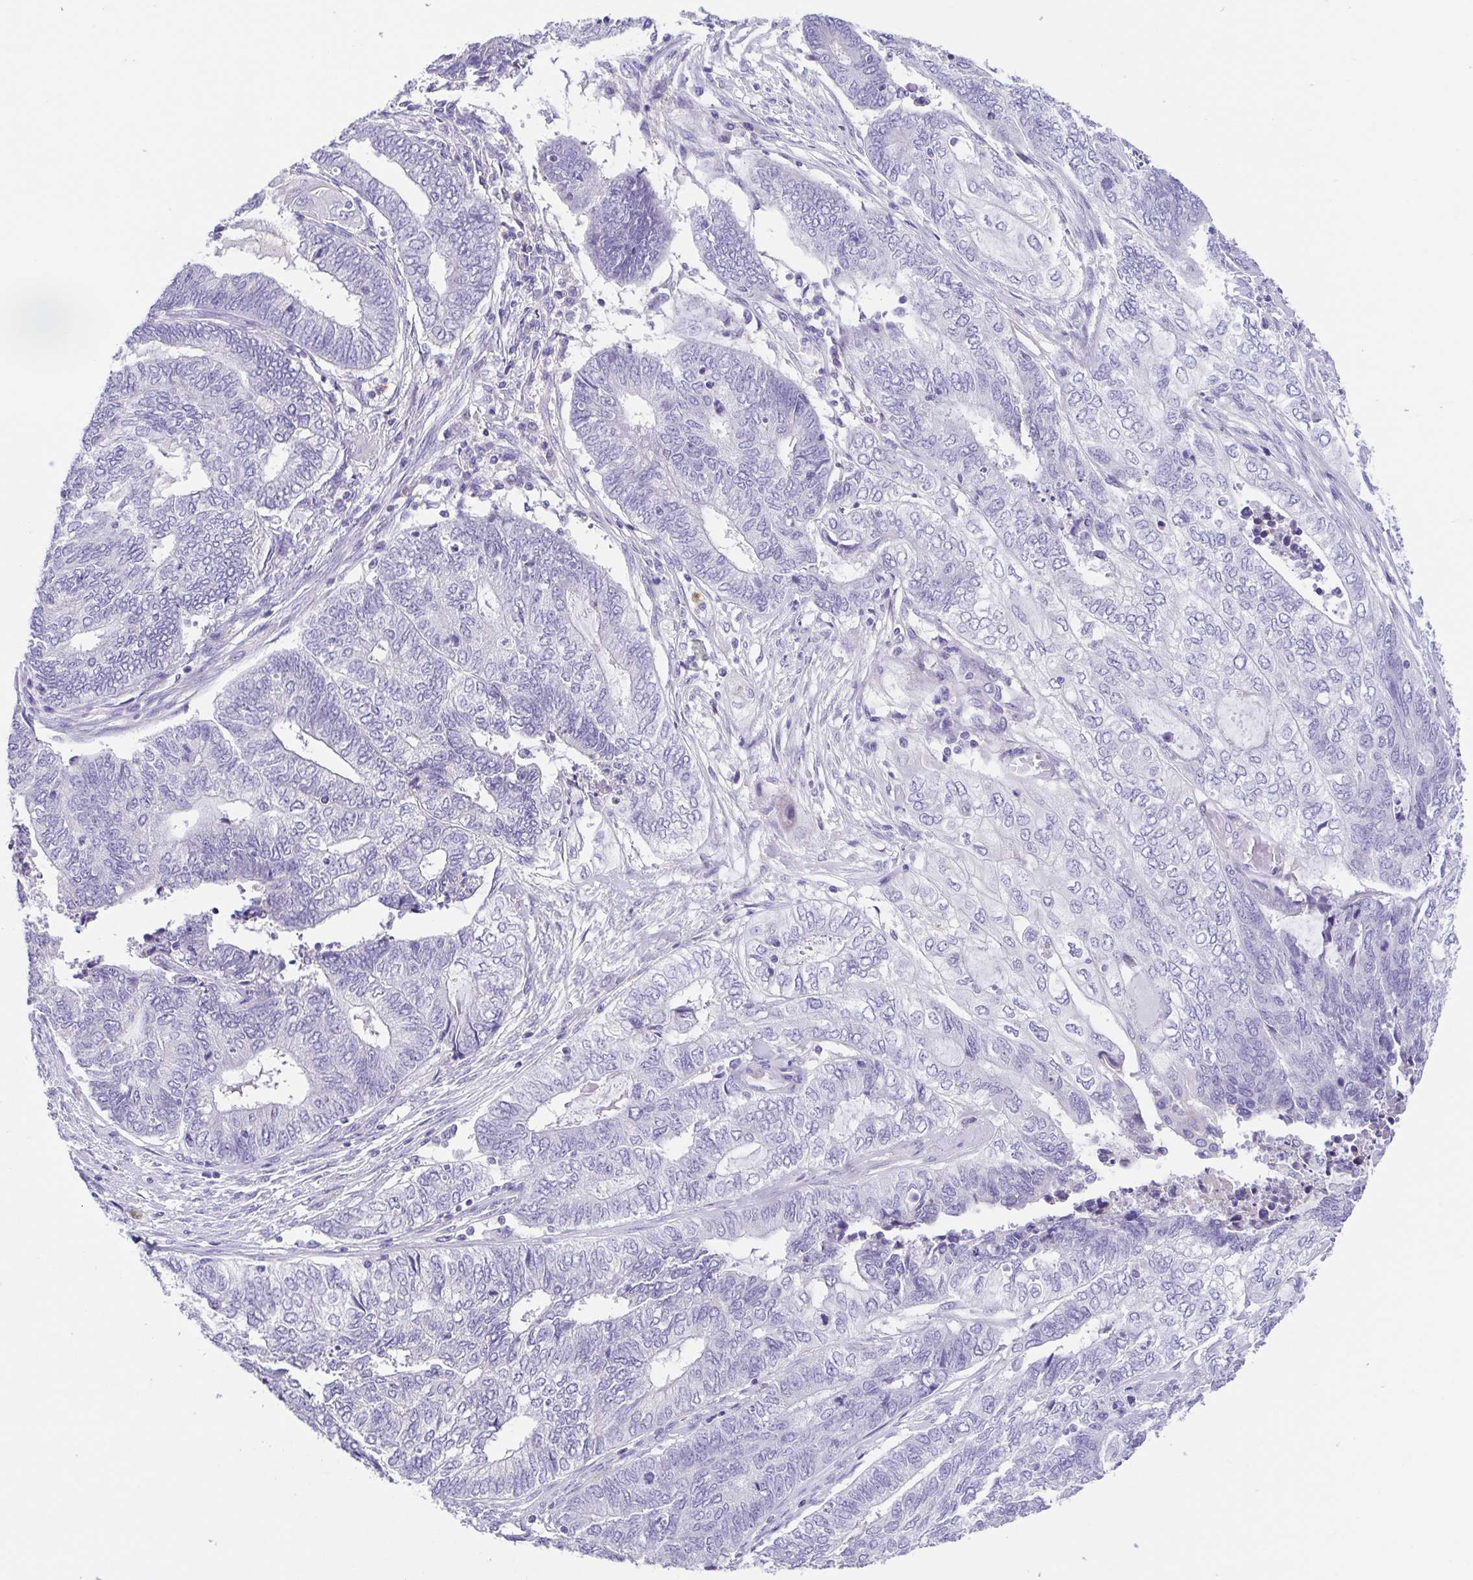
{"staining": {"intensity": "negative", "quantity": "none", "location": "none"}, "tissue": "endometrial cancer", "cell_type": "Tumor cells", "image_type": "cancer", "snomed": [{"axis": "morphology", "description": "Adenocarcinoma, NOS"}, {"axis": "topography", "description": "Uterus"}, {"axis": "topography", "description": "Endometrium"}], "caption": "Immunohistochemistry (IHC) histopathology image of endometrial cancer (adenocarcinoma) stained for a protein (brown), which reveals no positivity in tumor cells.", "gene": "ARPP21", "patient": {"sex": "female", "age": 70}}